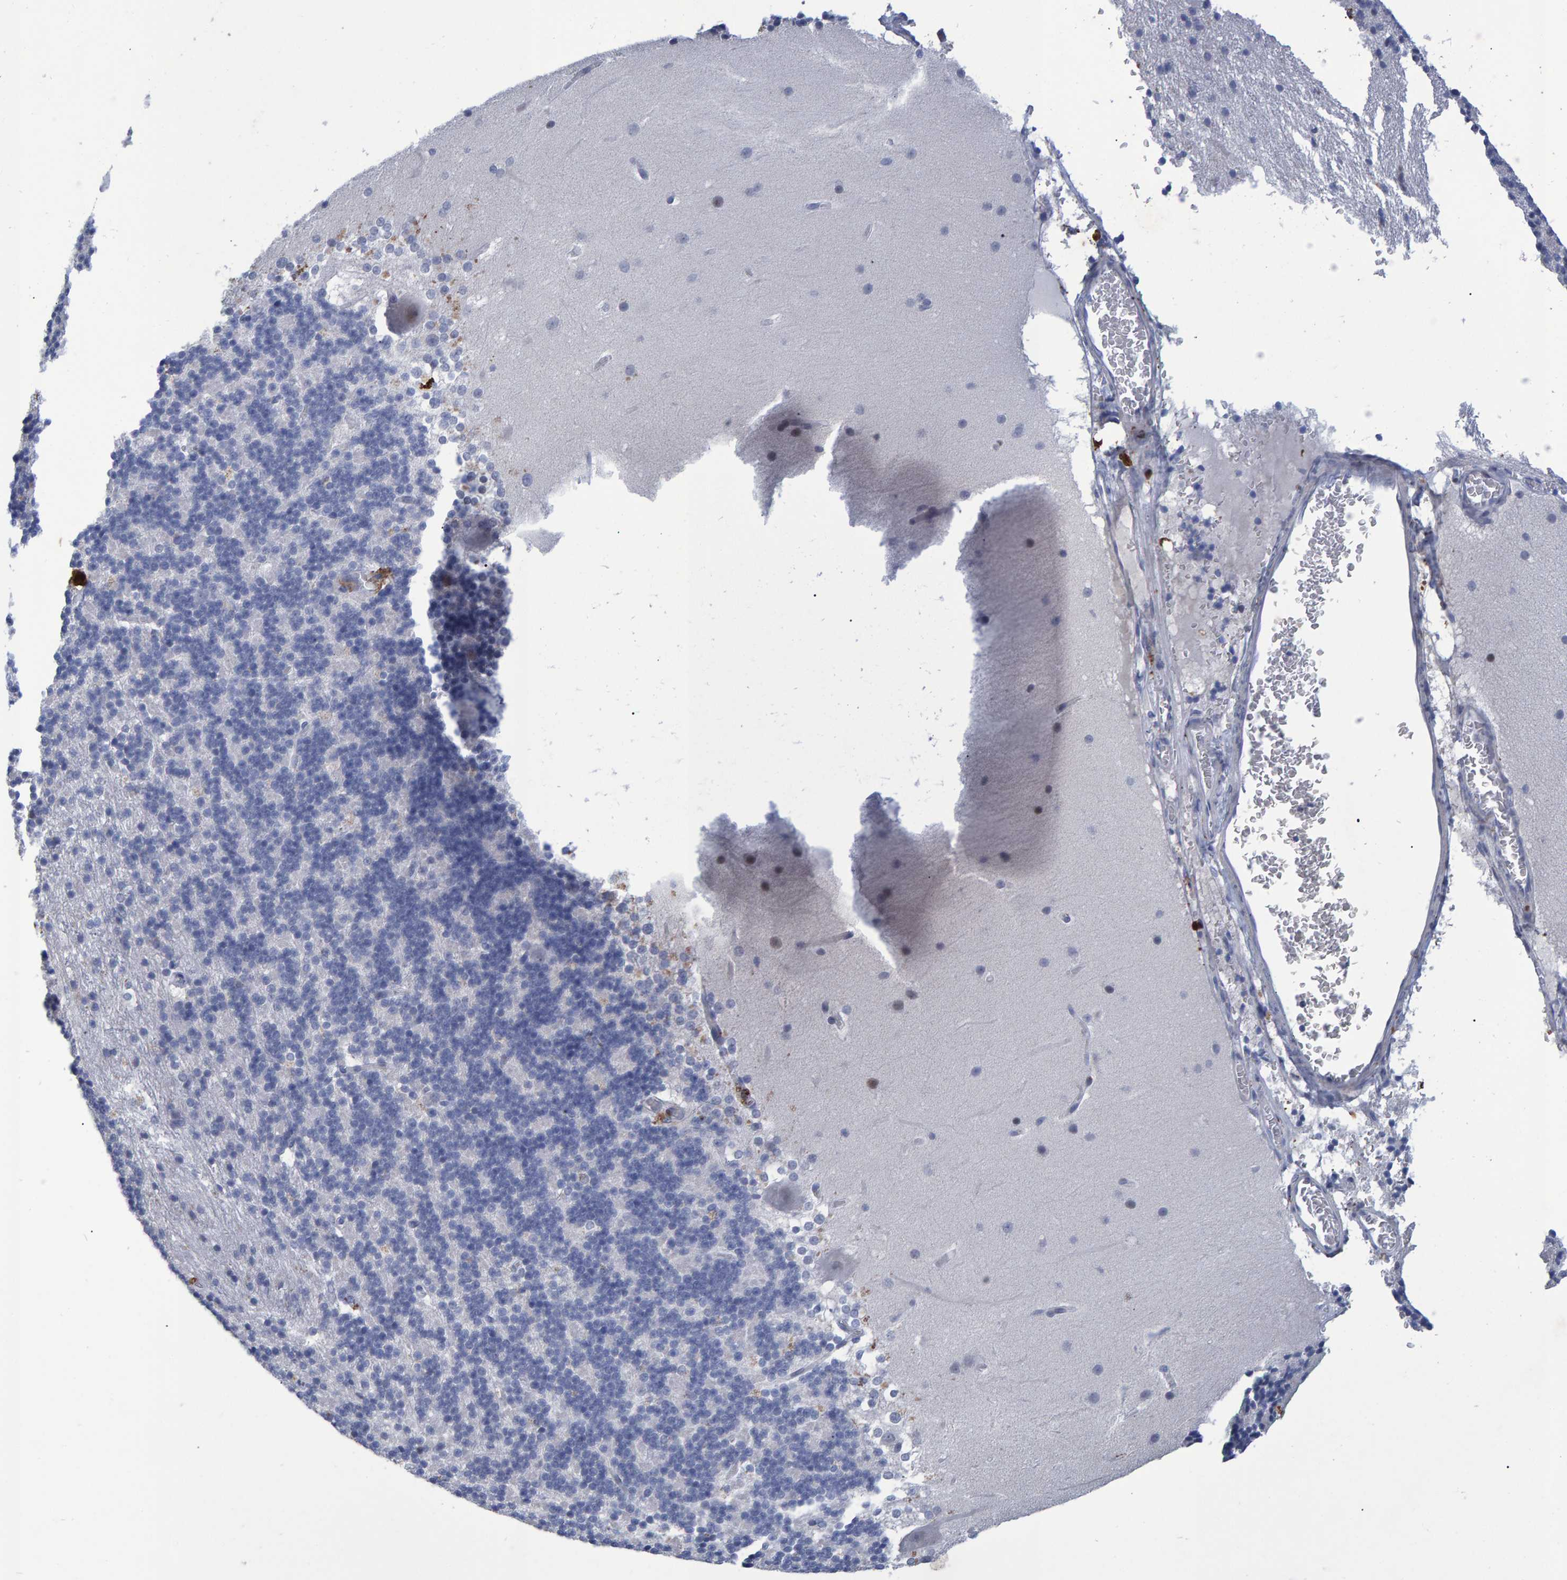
{"staining": {"intensity": "negative", "quantity": "none", "location": "none"}, "tissue": "cerebellum", "cell_type": "Cells in granular layer", "image_type": "normal", "snomed": [{"axis": "morphology", "description": "Normal tissue, NOS"}, {"axis": "topography", "description": "Cerebellum"}], "caption": "IHC of benign cerebellum demonstrates no staining in cells in granular layer. The staining is performed using DAB (3,3'-diaminobenzidine) brown chromogen with nuclei counter-stained in using hematoxylin.", "gene": "PROCA1", "patient": {"sex": "female", "age": 19}}